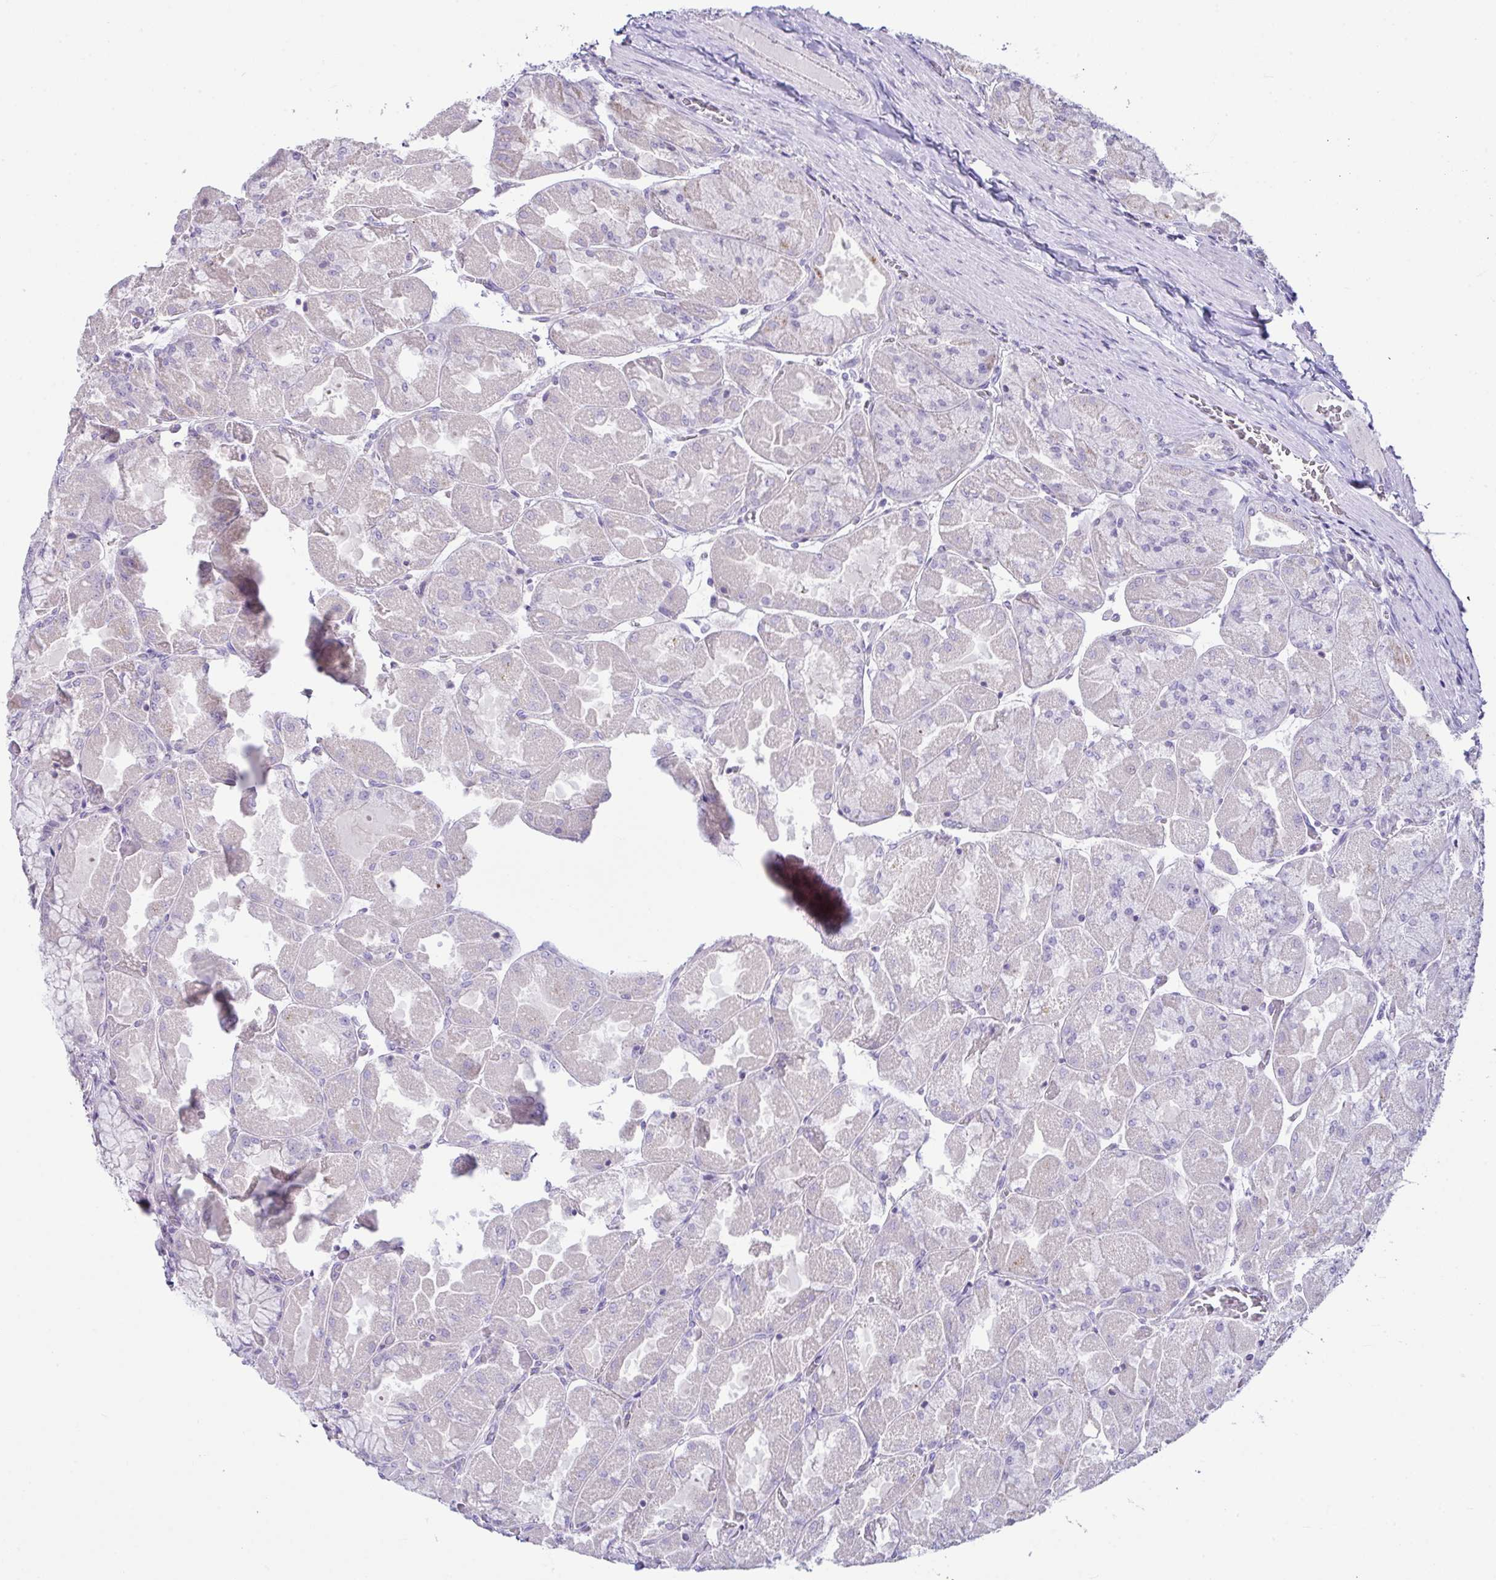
{"staining": {"intensity": "weak", "quantity": "<25%", "location": "cytoplasmic/membranous,nuclear"}, "tissue": "stomach", "cell_type": "Glandular cells", "image_type": "normal", "snomed": [{"axis": "morphology", "description": "Normal tissue, NOS"}, {"axis": "topography", "description": "Stomach"}], "caption": "Photomicrograph shows no significant protein positivity in glandular cells of unremarkable stomach. (DAB (3,3'-diaminobenzidine) immunohistochemistry (IHC) with hematoxylin counter stain).", "gene": "D2HGDH", "patient": {"sex": "female", "age": 61}}